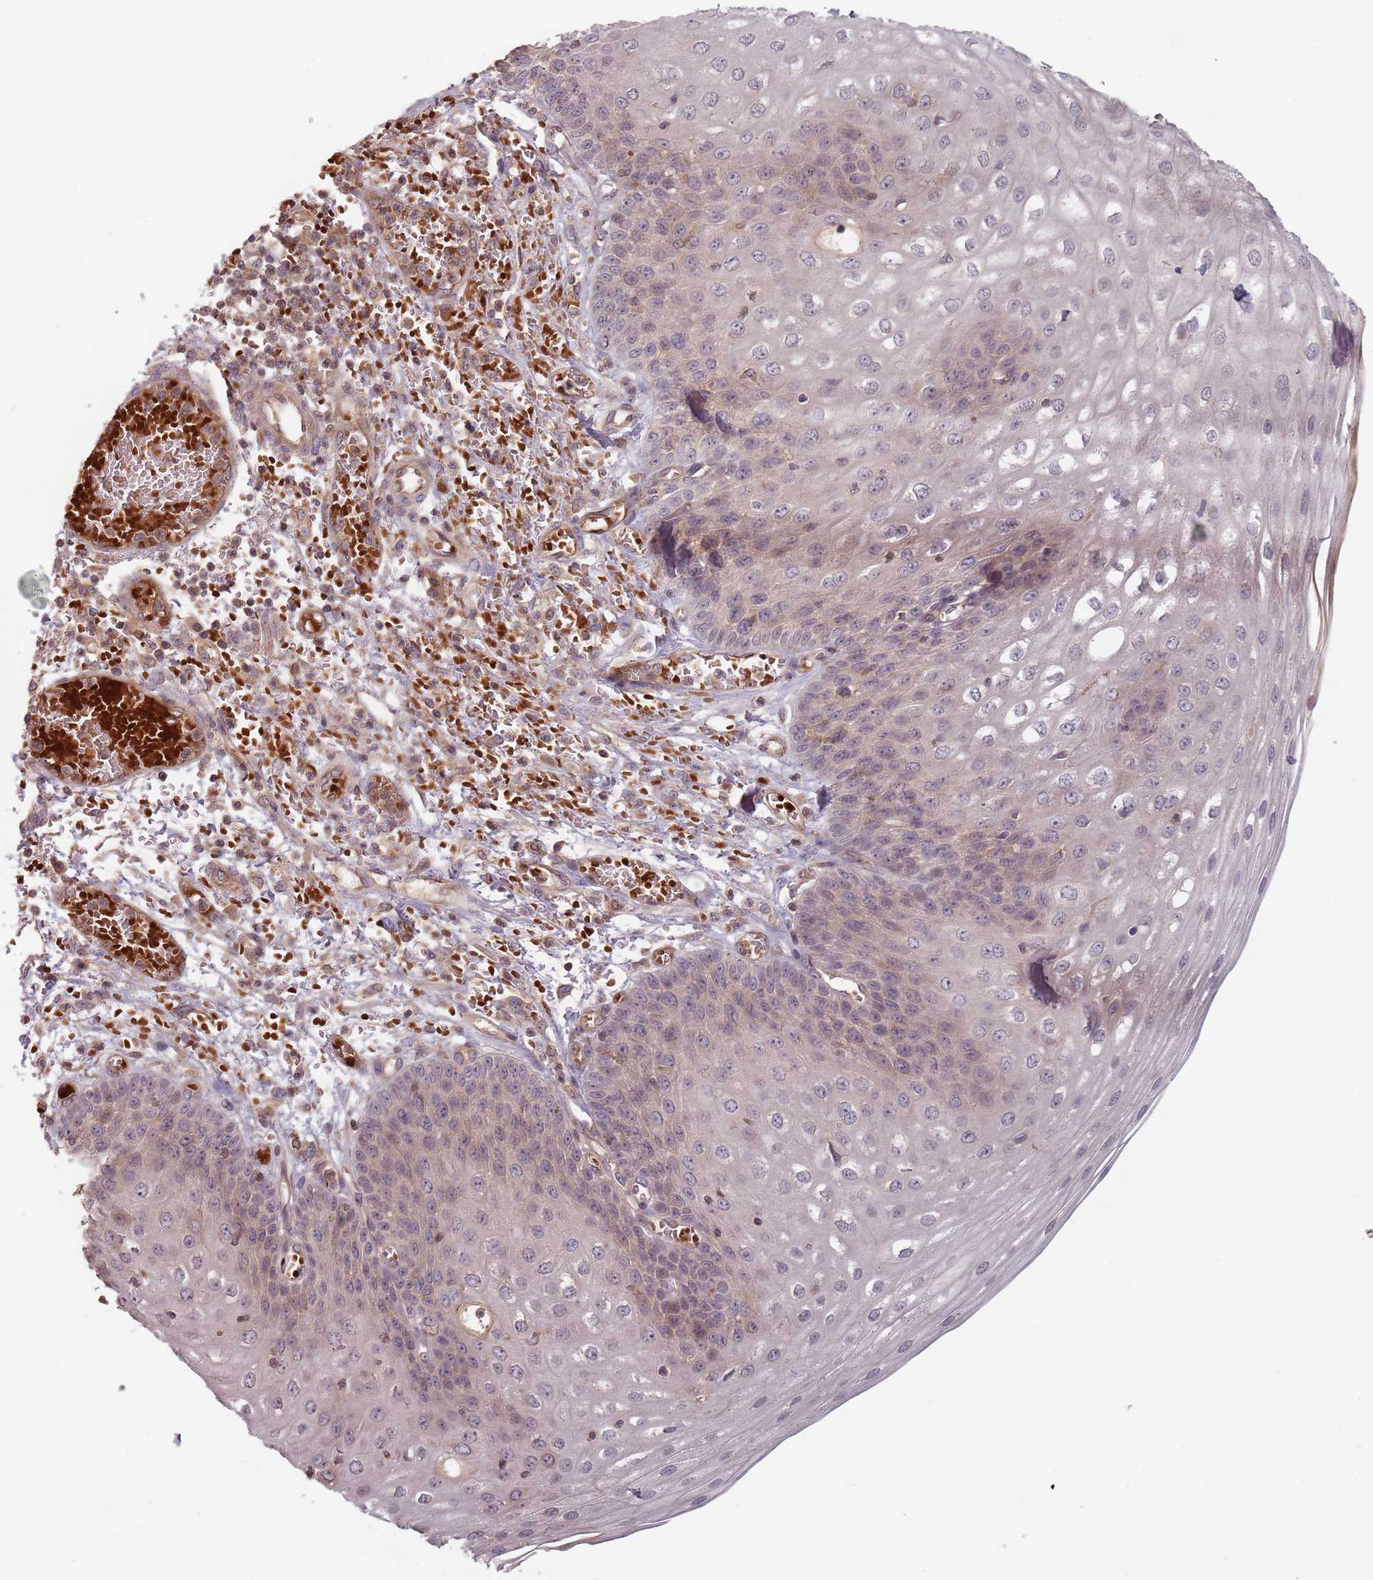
{"staining": {"intensity": "negative", "quantity": "none", "location": "none"}, "tissue": "esophagus", "cell_type": "Squamous epithelial cells", "image_type": "normal", "snomed": [{"axis": "morphology", "description": "Normal tissue, NOS"}, {"axis": "topography", "description": "Esophagus"}], "caption": "Immunohistochemistry (IHC) of benign esophagus exhibits no positivity in squamous epithelial cells. The staining is performed using DAB (3,3'-diaminobenzidine) brown chromogen with nuclei counter-stained in using hematoxylin.", "gene": "GPR180", "patient": {"sex": "male", "age": 81}}